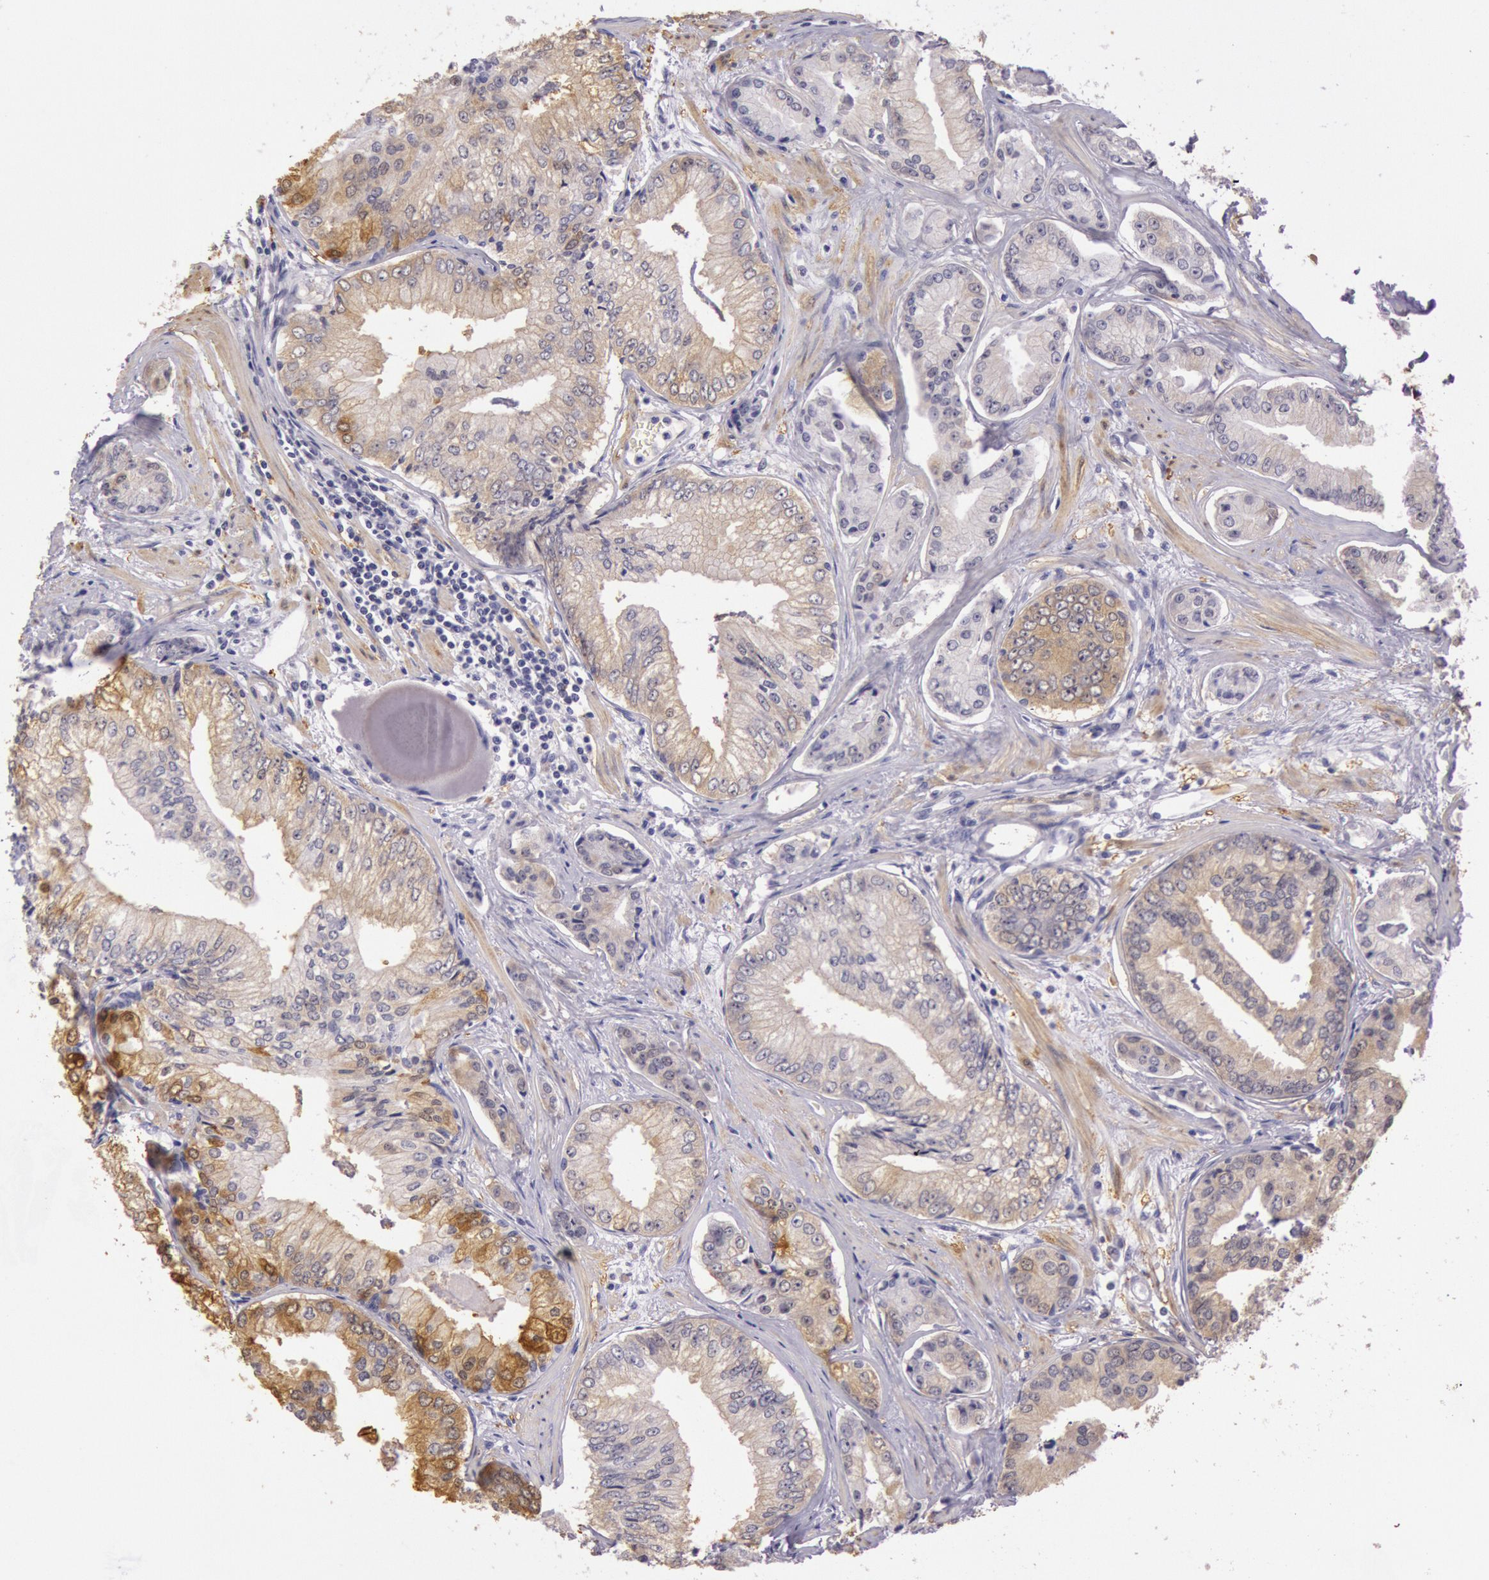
{"staining": {"intensity": "moderate", "quantity": "25%-75%", "location": "cytoplasmic/membranous"}, "tissue": "prostate cancer", "cell_type": "Tumor cells", "image_type": "cancer", "snomed": [{"axis": "morphology", "description": "Adenocarcinoma, High grade"}, {"axis": "topography", "description": "Prostate"}], "caption": "Brown immunohistochemical staining in human prostate cancer (adenocarcinoma (high-grade)) demonstrates moderate cytoplasmic/membranous positivity in about 25%-75% of tumor cells.", "gene": "CKB", "patient": {"sex": "male", "age": 56}}